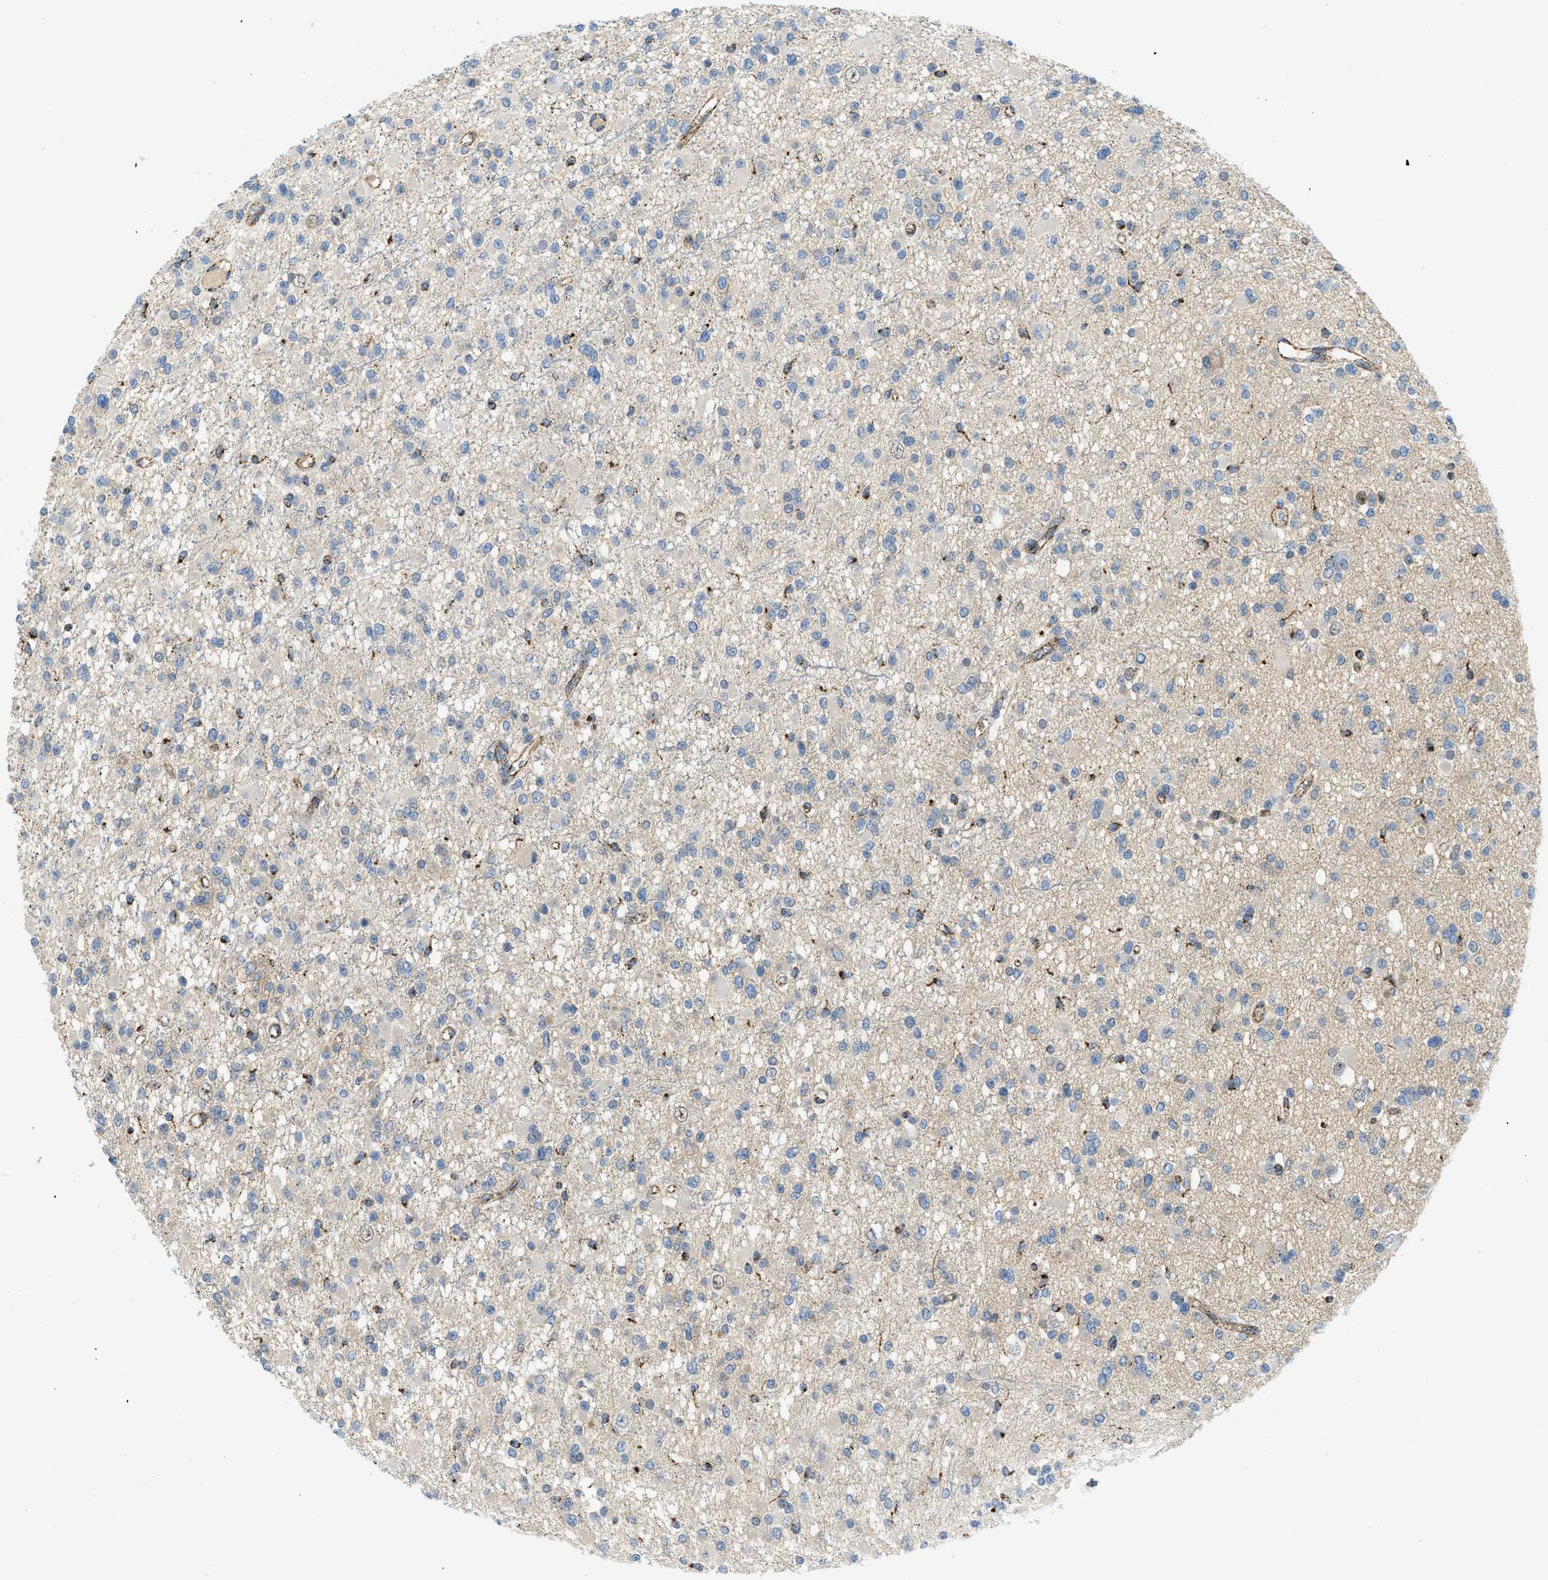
{"staining": {"intensity": "negative", "quantity": "none", "location": "none"}, "tissue": "glioma", "cell_type": "Tumor cells", "image_type": "cancer", "snomed": [{"axis": "morphology", "description": "Glioma, malignant, Low grade"}, {"axis": "topography", "description": "Brain"}], "caption": "Immunohistochemistry micrograph of human glioma stained for a protein (brown), which displays no expression in tumor cells. (DAB immunohistochemistry (IHC), high magnification).", "gene": "SQOR", "patient": {"sex": "female", "age": 22}}